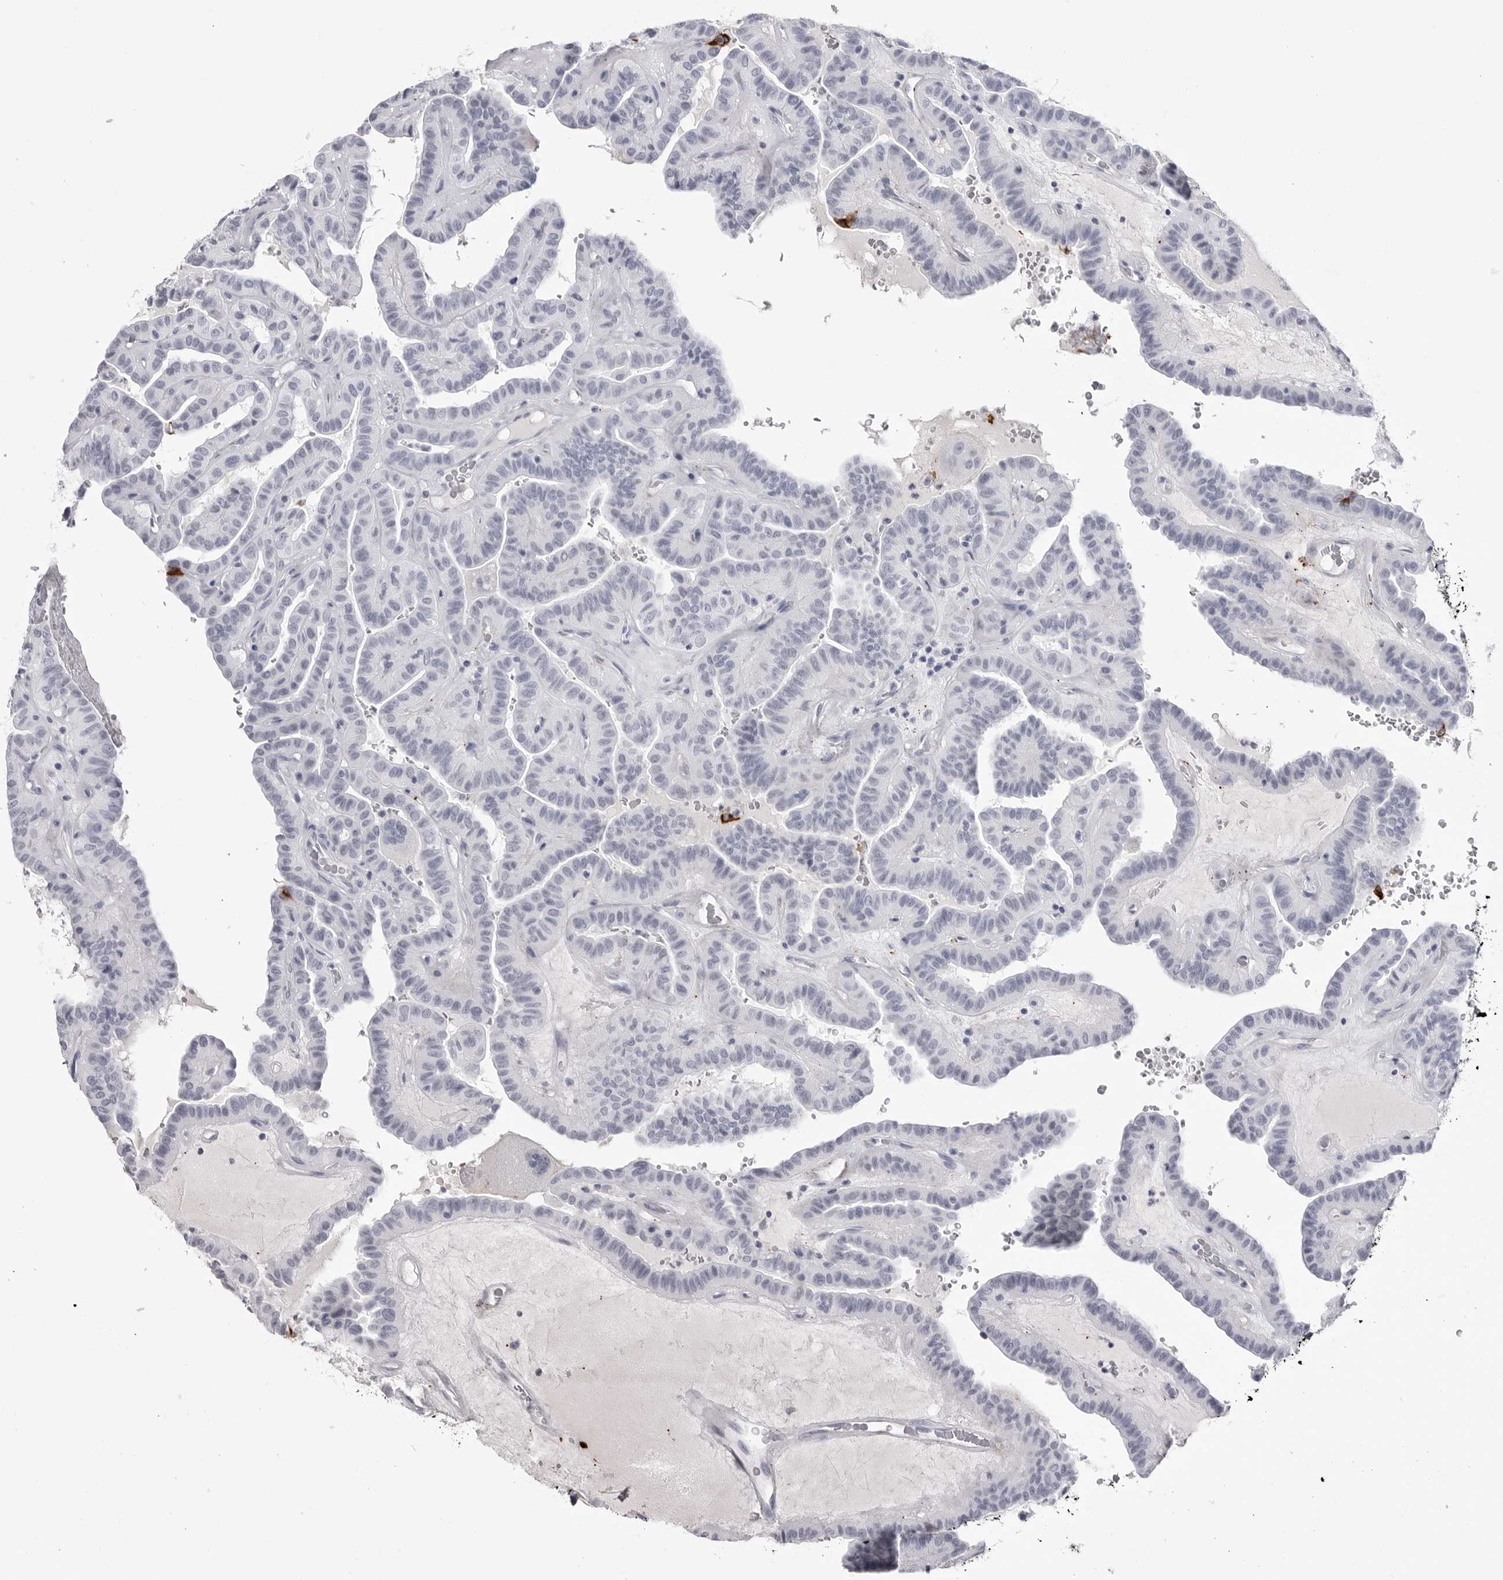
{"staining": {"intensity": "negative", "quantity": "none", "location": "none"}, "tissue": "thyroid cancer", "cell_type": "Tumor cells", "image_type": "cancer", "snomed": [{"axis": "morphology", "description": "Papillary adenocarcinoma, NOS"}, {"axis": "topography", "description": "Thyroid gland"}], "caption": "Immunohistochemistry of human thyroid cancer (papillary adenocarcinoma) shows no positivity in tumor cells. (DAB (3,3'-diaminobenzidine) immunohistochemistry with hematoxylin counter stain).", "gene": "COL26A1", "patient": {"sex": "male", "age": 77}}